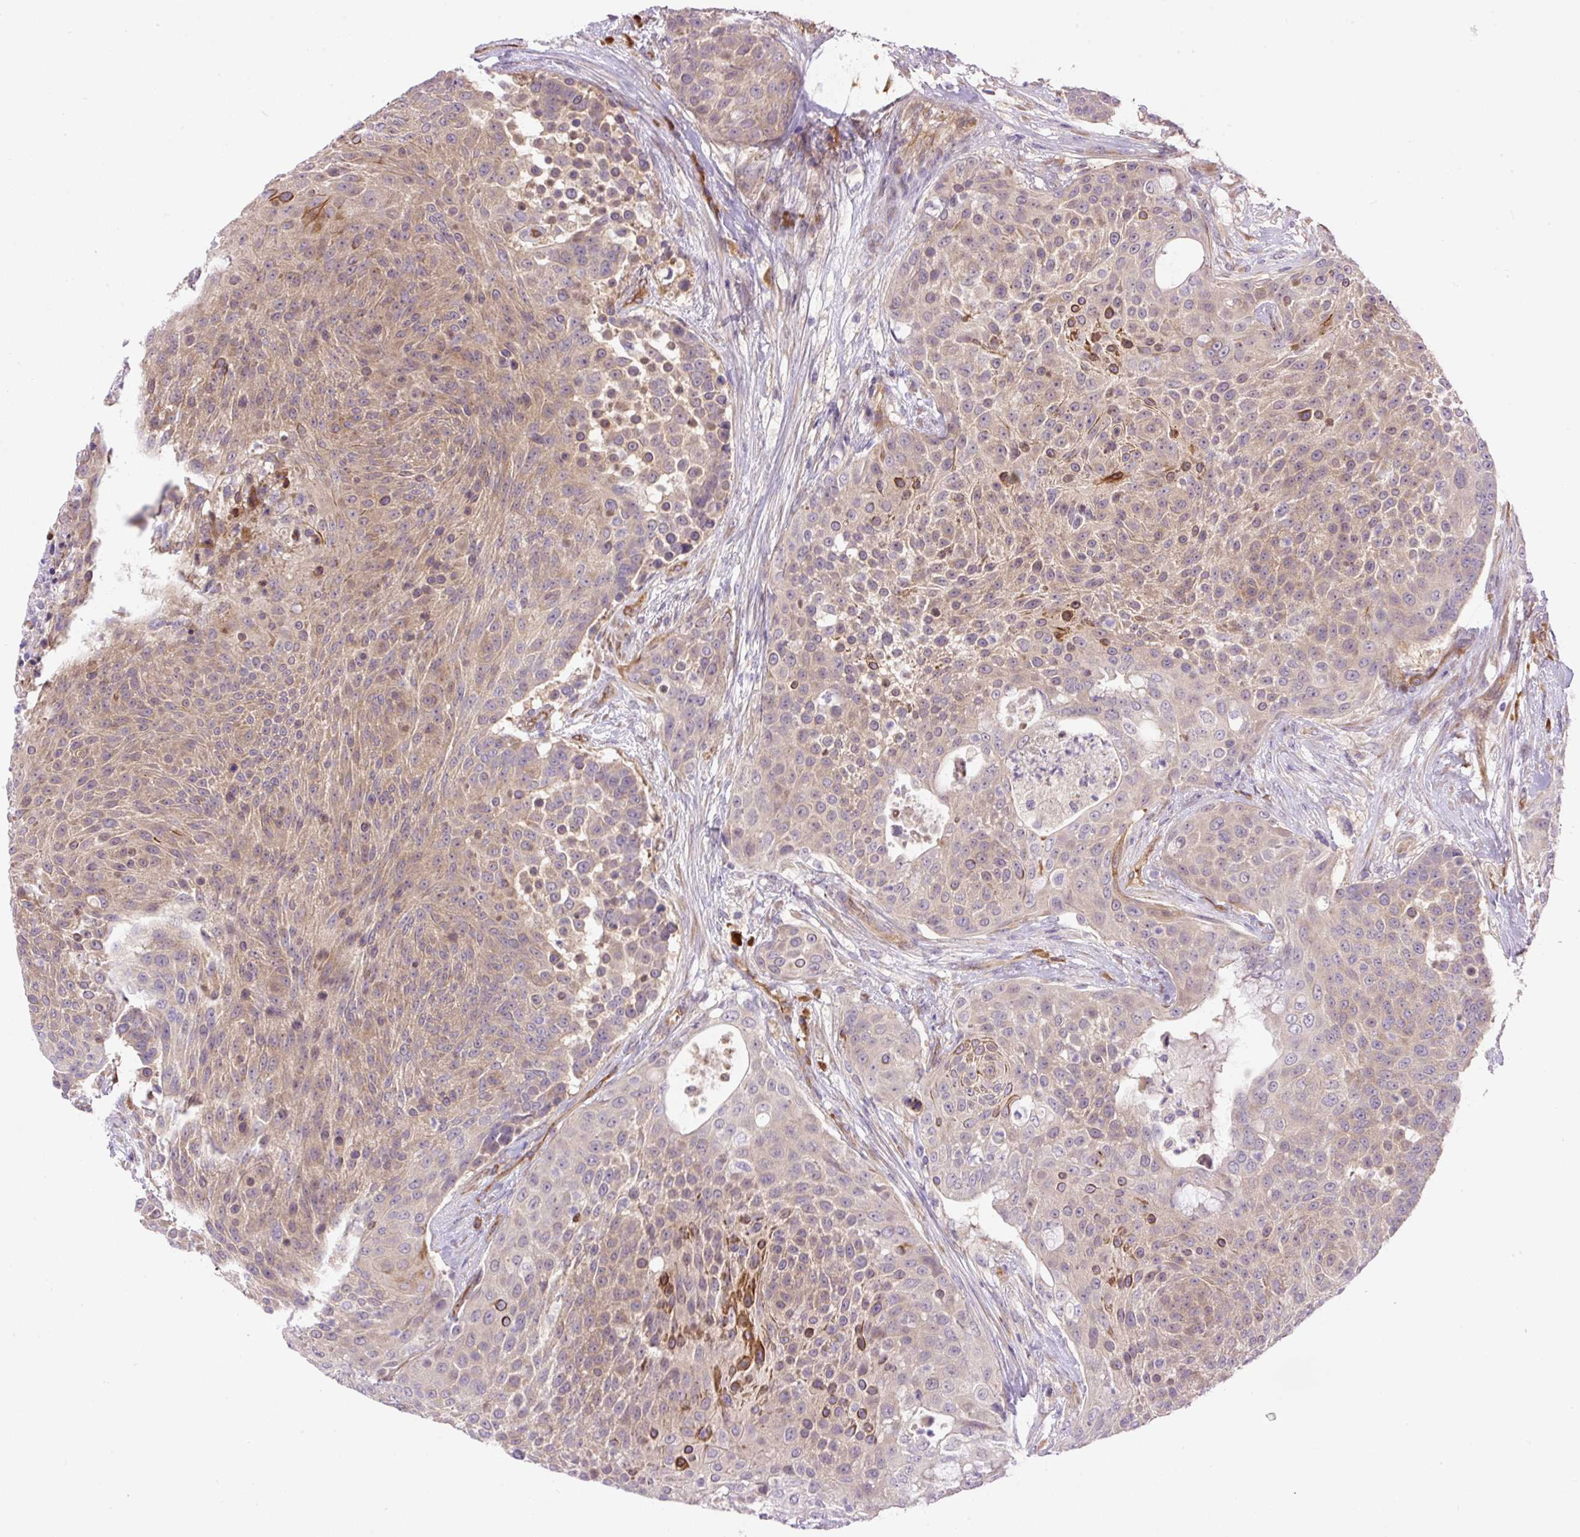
{"staining": {"intensity": "moderate", "quantity": "<25%", "location": "cytoplasmic/membranous"}, "tissue": "urothelial cancer", "cell_type": "Tumor cells", "image_type": "cancer", "snomed": [{"axis": "morphology", "description": "Urothelial carcinoma, High grade"}, {"axis": "topography", "description": "Urinary bladder"}], "caption": "The micrograph demonstrates staining of urothelial cancer, revealing moderate cytoplasmic/membranous protein staining (brown color) within tumor cells.", "gene": "PPME1", "patient": {"sex": "female", "age": 63}}